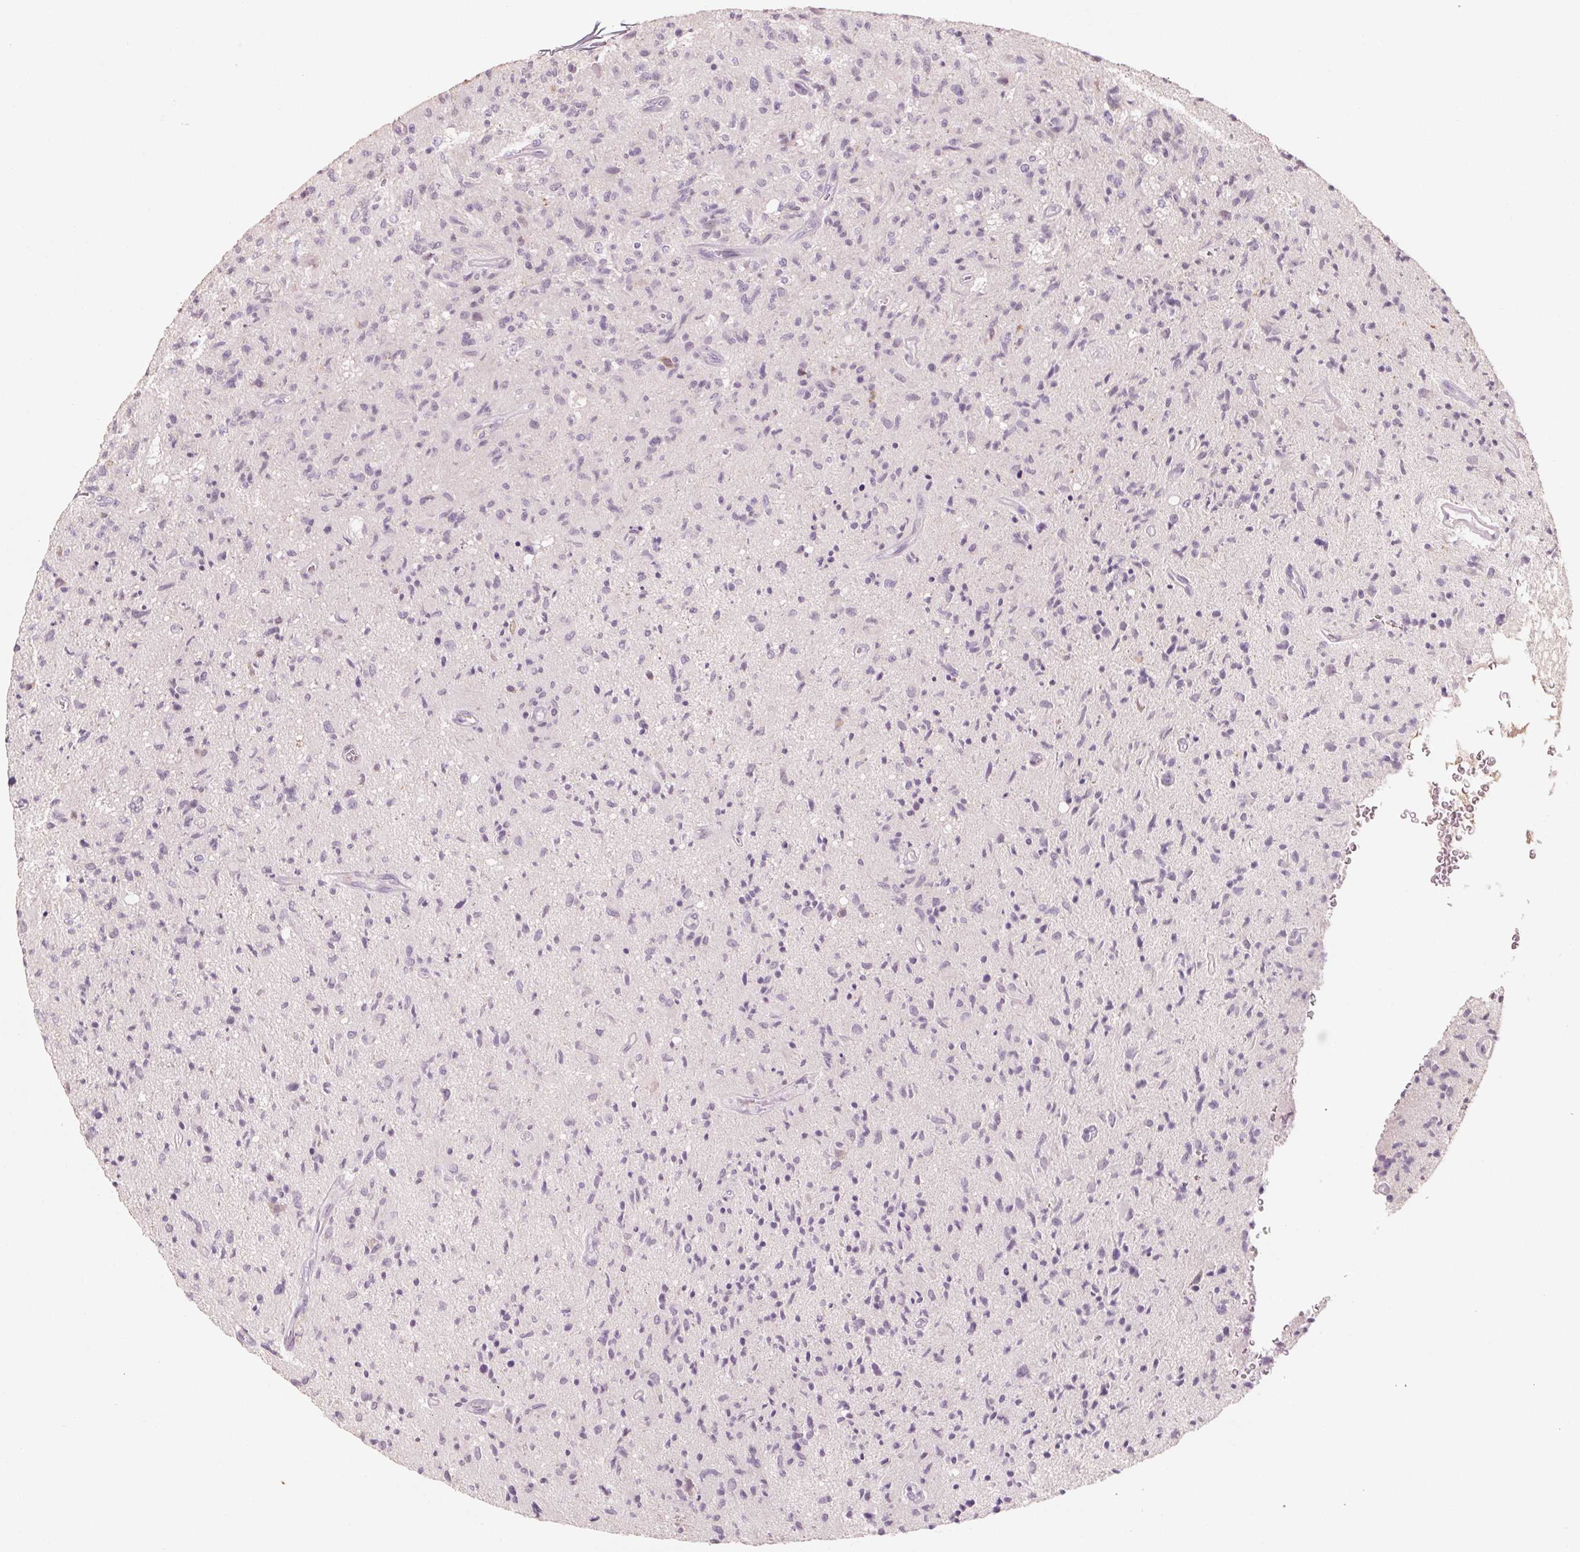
{"staining": {"intensity": "negative", "quantity": "none", "location": "none"}, "tissue": "glioma", "cell_type": "Tumor cells", "image_type": "cancer", "snomed": [{"axis": "morphology", "description": "Glioma, malignant, High grade"}, {"axis": "topography", "description": "Brain"}], "caption": "High magnification brightfield microscopy of glioma stained with DAB (brown) and counterstained with hematoxylin (blue): tumor cells show no significant staining. (Stains: DAB (3,3'-diaminobenzidine) IHC with hematoxylin counter stain, Microscopy: brightfield microscopy at high magnification).", "gene": "POU1F1", "patient": {"sex": "male", "age": 54}}